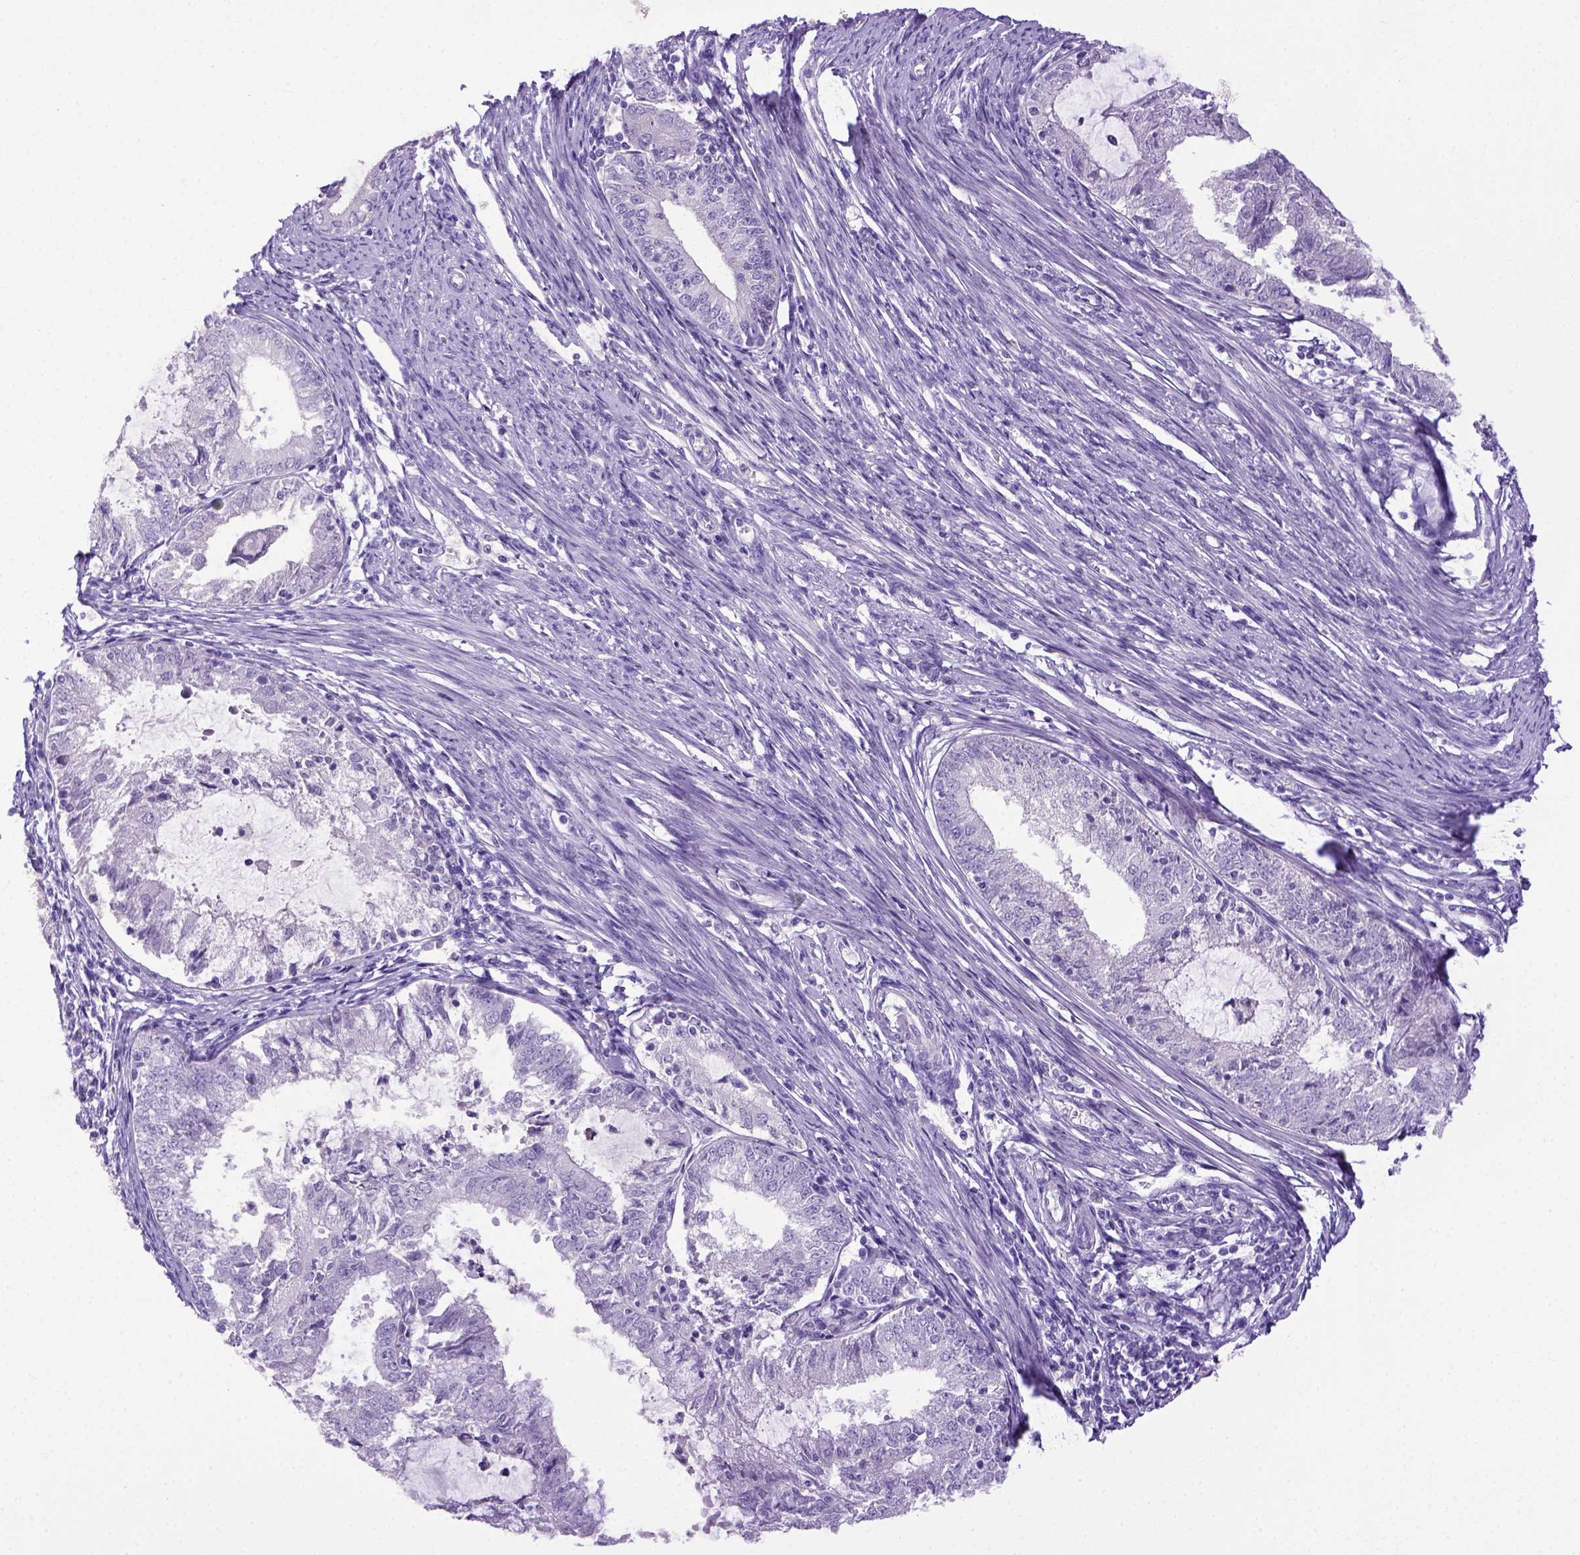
{"staining": {"intensity": "negative", "quantity": "none", "location": "none"}, "tissue": "endometrial cancer", "cell_type": "Tumor cells", "image_type": "cancer", "snomed": [{"axis": "morphology", "description": "Adenocarcinoma, NOS"}, {"axis": "topography", "description": "Endometrium"}], "caption": "A photomicrograph of adenocarcinoma (endometrial) stained for a protein exhibits no brown staining in tumor cells.", "gene": "ITIH4", "patient": {"sex": "female", "age": 57}}